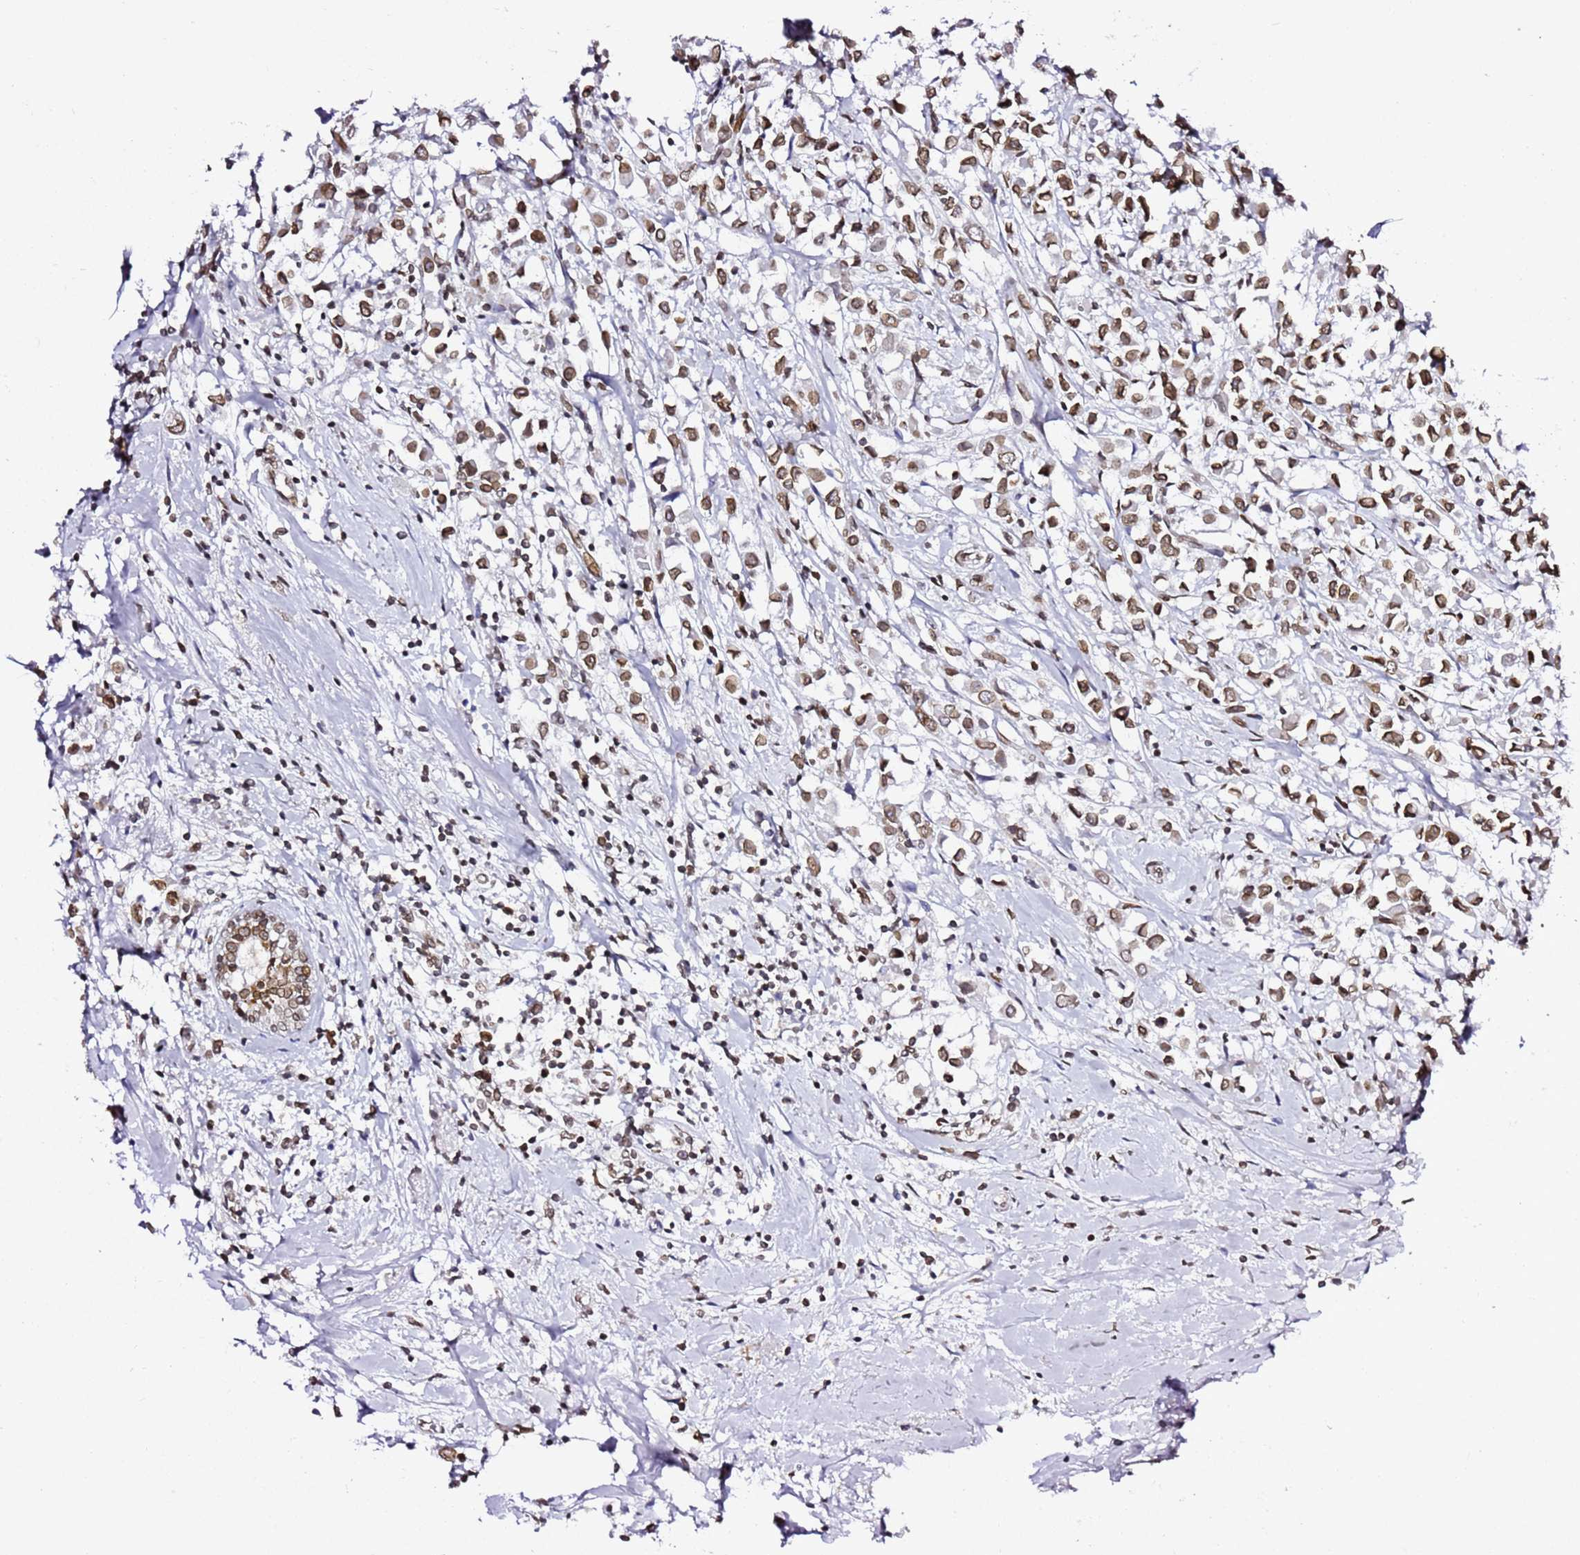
{"staining": {"intensity": "moderate", "quantity": ">75%", "location": "nuclear"}, "tissue": "breast cancer", "cell_type": "Tumor cells", "image_type": "cancer", "snomed": [{"axis": "morphology", "description": "Duct carcinoma"}, {"axis": "topography", "description": "Breast"}], "caption": "DAB (3,3'-diaminobenzidine) immunohistochemical staining of invasive ductal carcinoma (breast) reveals moderate nuclear protein staining in approximately >75% of tumor cells.", "gene": "POU6F1", "patient": {"sex": "female", "age": 61}}